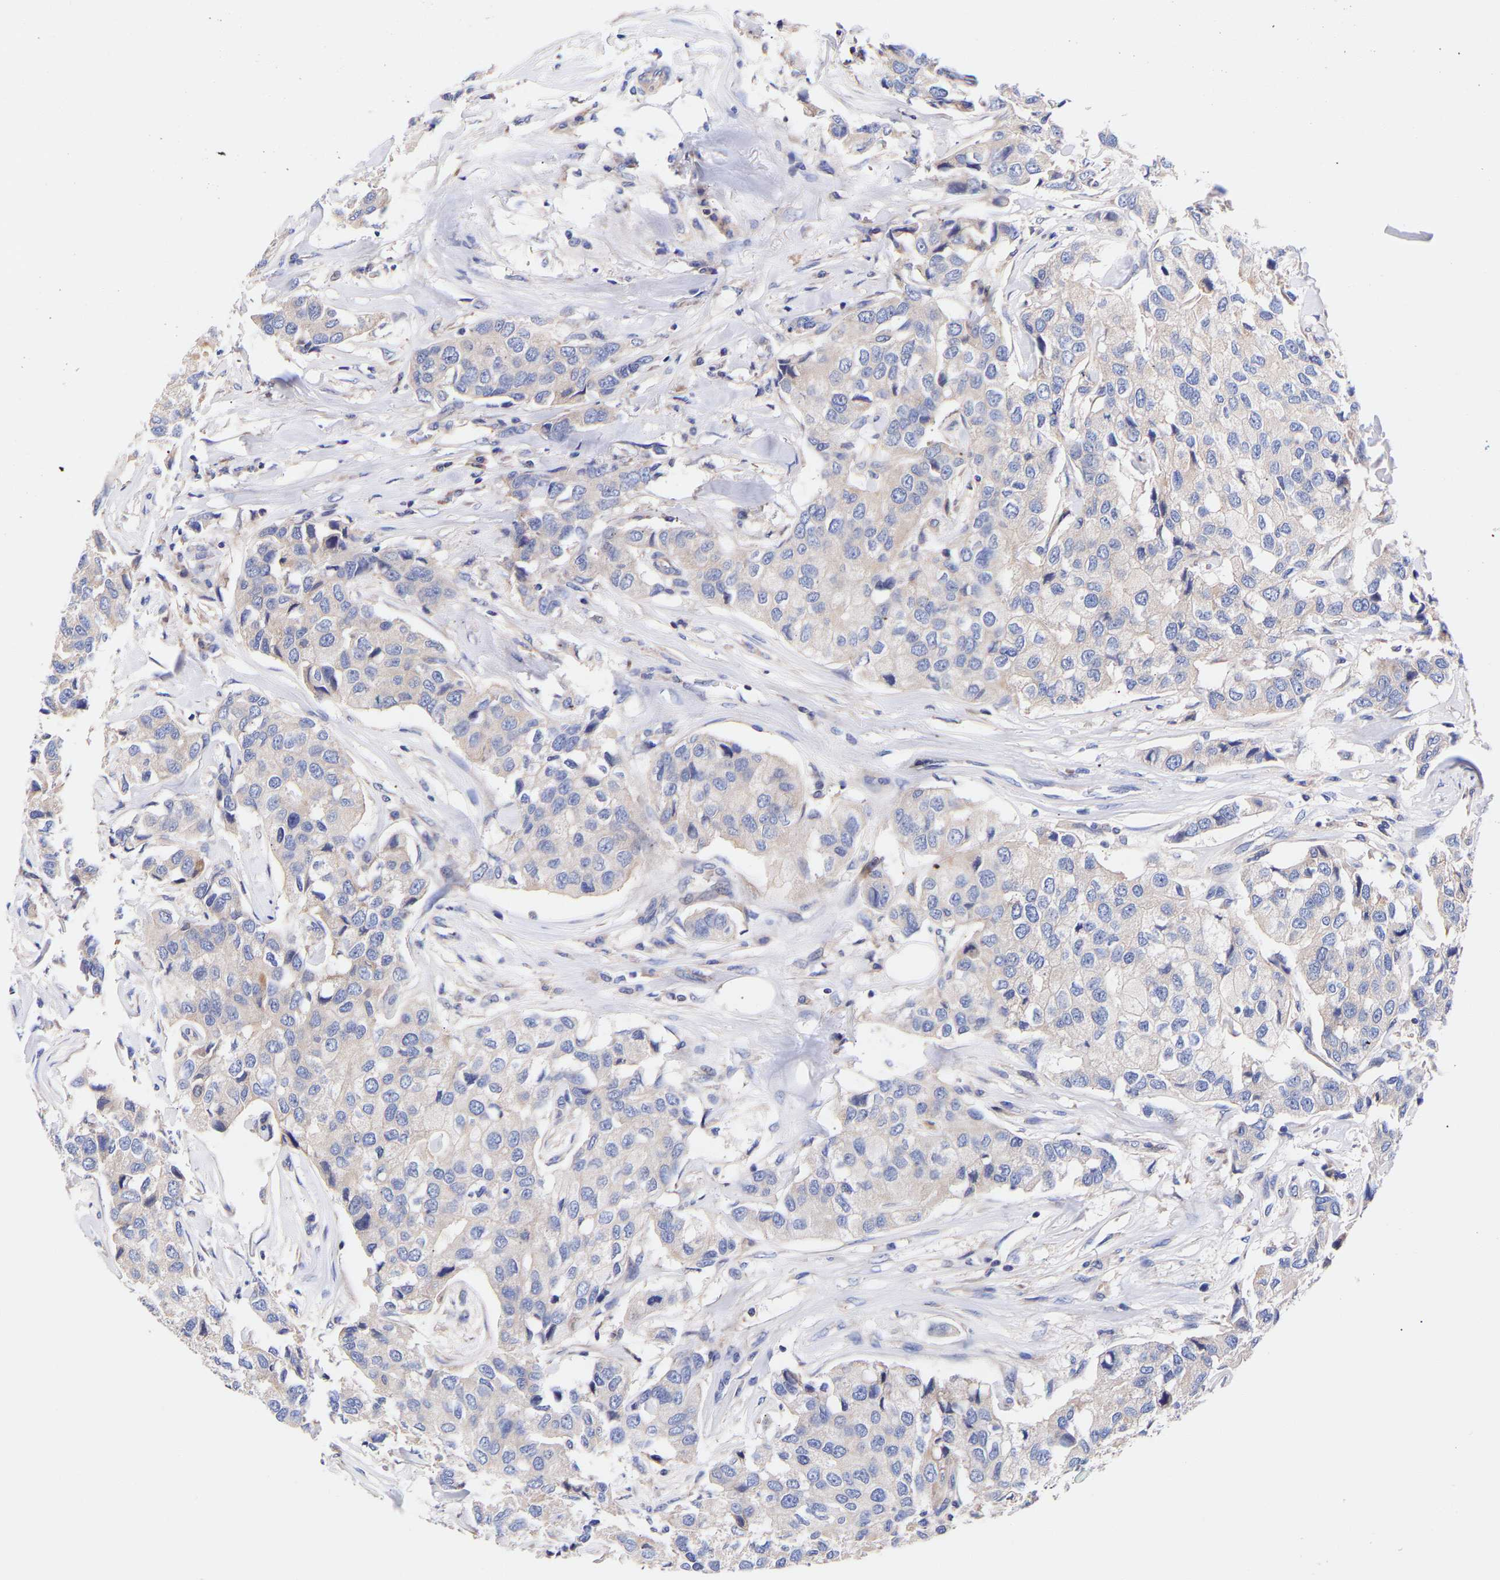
{"staining": {"intensity": "negative", "quantity": "none", "location": "none"}, "tissue": "breast cancer", "cell_type": "Tumor cells", "image_type": "cancer", "snomed": [{"axis": "morphology", "description": "Duct carcinoma"}, {"axis": "topography", "description": "Breast"}], "caption": "A micrograph of human invasive ductal carcinoma (breast) is negative for staining in tumor cells.", "gene": "AIMP2", "patient": {"sex": "female", "age": 80}}